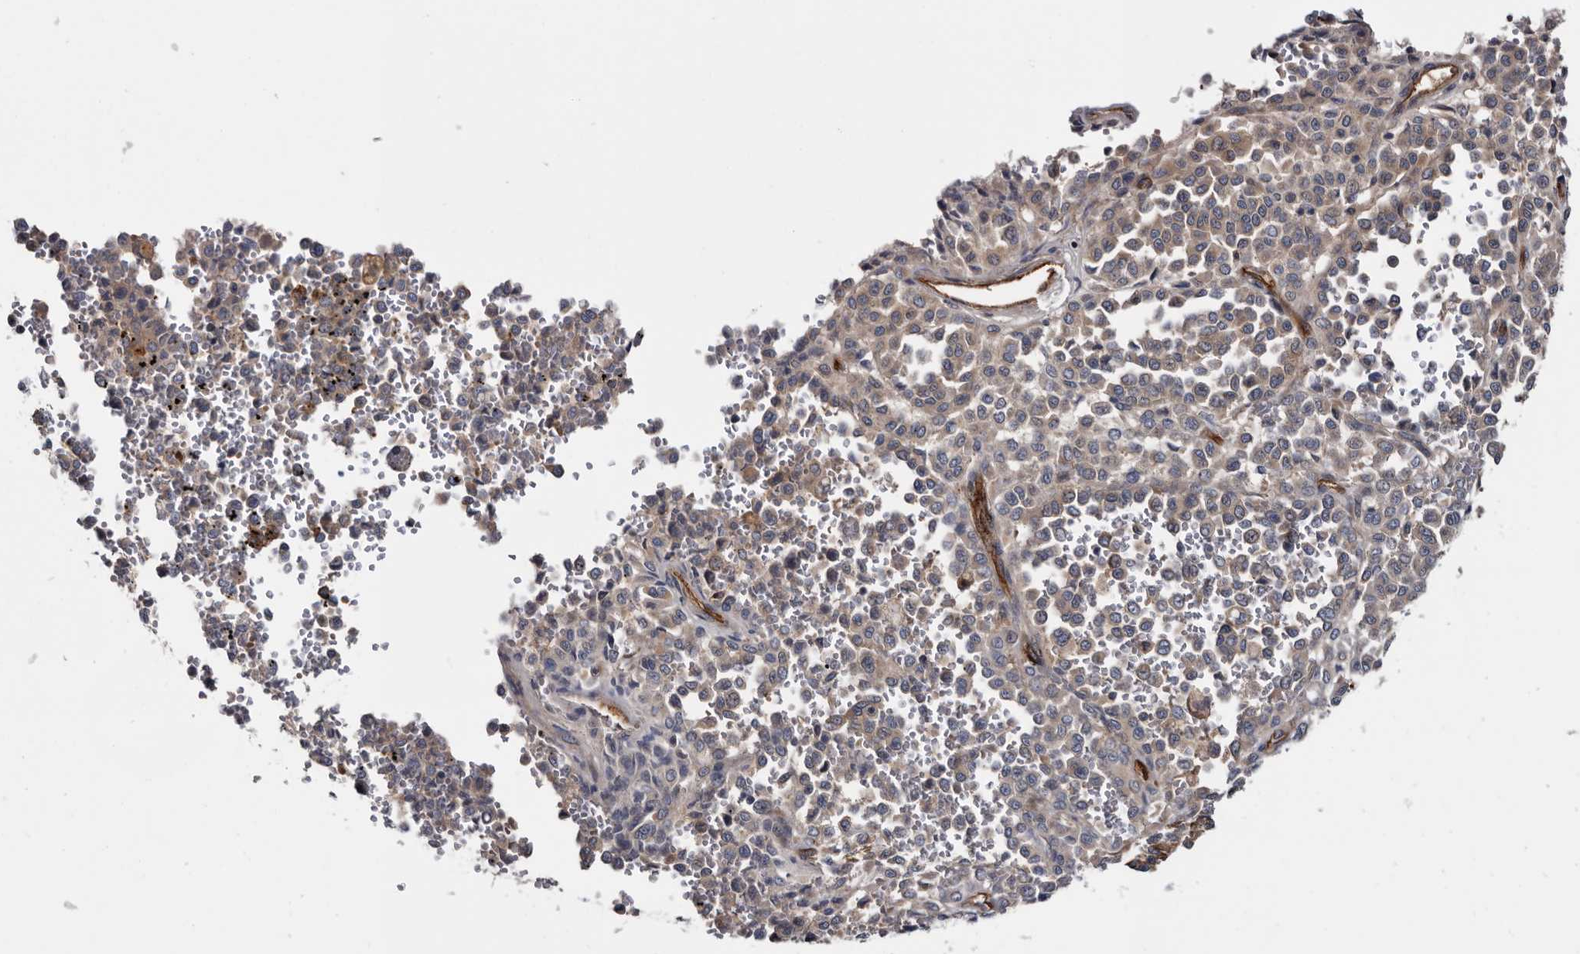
{"staining": {"intensity": "weak", "quantity": ">75%", "location": "cytoplasmic/membranous"}, "tissue": "melanoma", "cell_type": "Tumor cells", "image_type": "cancer", "snomed": [{"axis": "morphology", "description": "Malignant melanoma, Metastatic site"}, {"axis": "topography", "description": "Pancreas"}], "caption": "Protein staining of malignant melanoma (metastatic site) tissue shows weak cytoplasmic/membranous expression in about >75% of tumor cells. (Stains: DAB in brown, nuclei in blue, Microscopy: brightfield microscopy at high magnification).", "gene": "TSPAN17", "patient": {"sex": "female", "age": 30}}